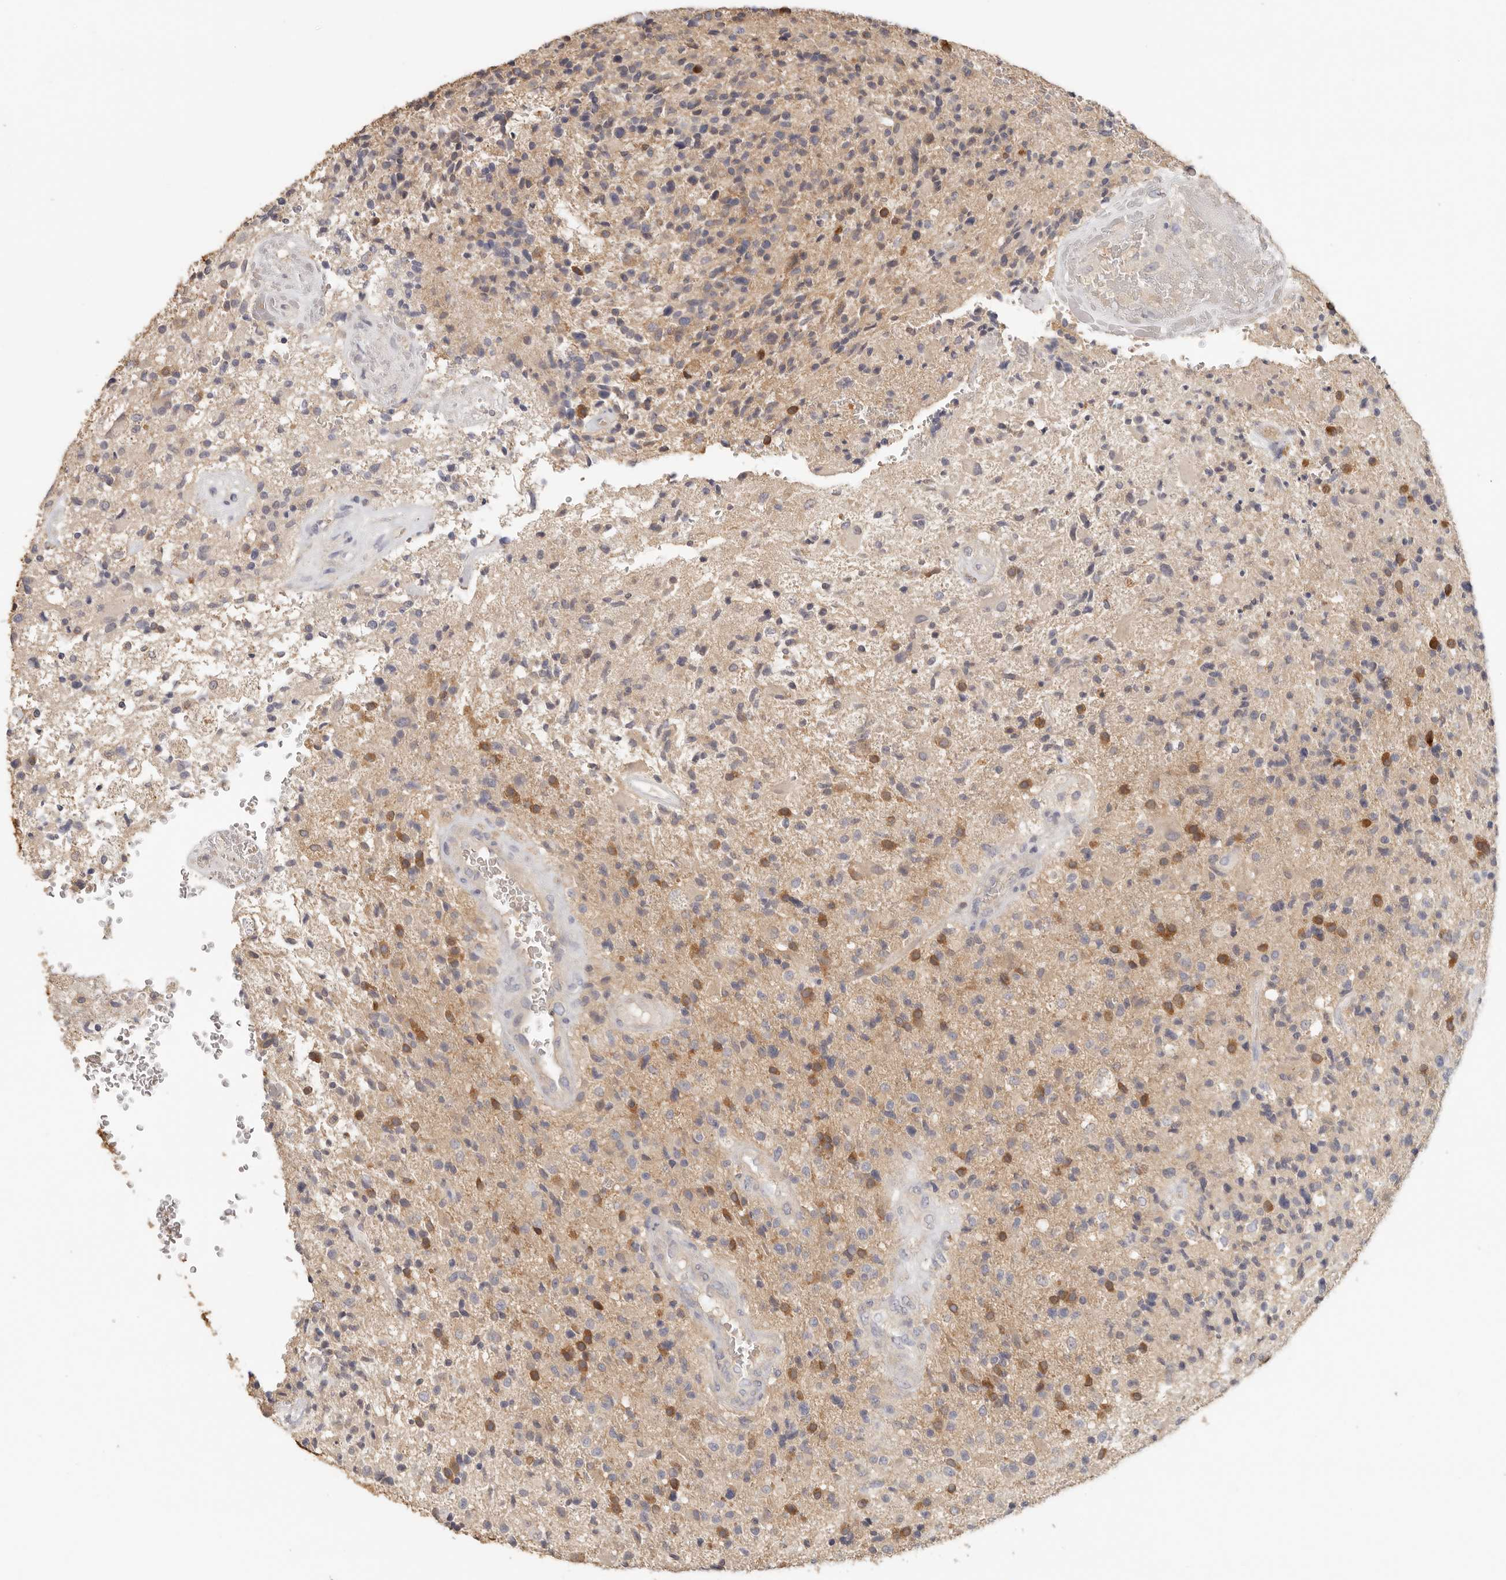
{"staining": {"intensity": "weak", "quantity": "<25%", "location": "cytoplasmic/membranous"}, "tissue": "glioma", "cell_type": "Tumor cells", "image_type": "cancer", "snomed": [{"axis": "morphology", "description": "Glioma, malignant, High grade"}, {"axis": "topography", "description": "Brain"}], "caption": "Tumor cells show no significant protein staining in glioma. The staining is performed using DAB (3,3'-diaminobenzidine) brown chromogen with nuclei counter-stained in using hematoxylin.", "gene": "CSK", "patient": {"sex": "male", "age": 72}}